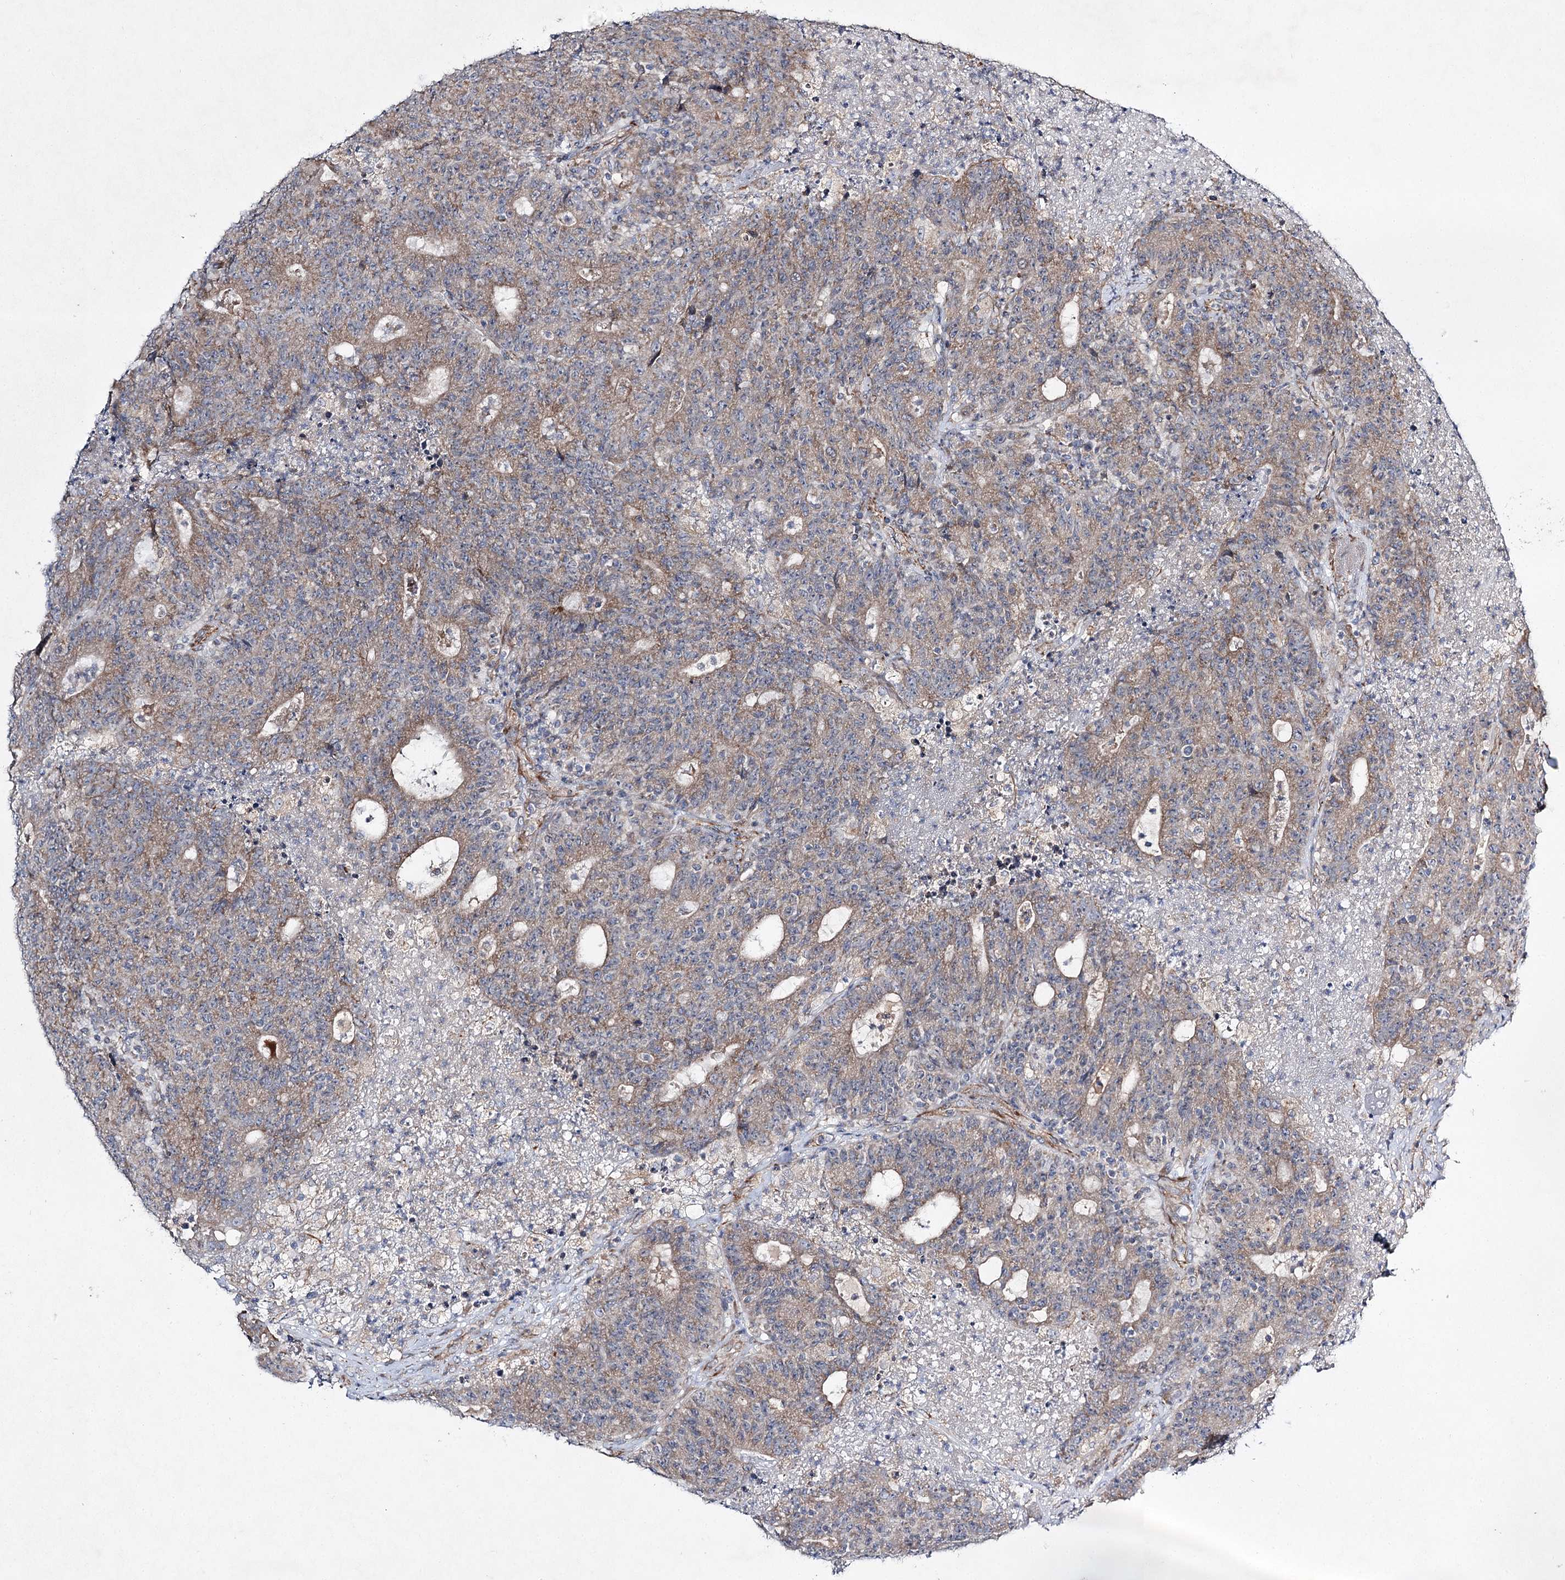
{"staining": {"intensity": "weak", "quantity": ">75%", "location": "cytoplasmic/membranous"}, "tissue": "colorectal cancer", "cell_type": "Tumor cells", "image_type": "cancer", "snomed": [{"axis": "morphology", "description": "Adenocarcinoma, NOS"}, {"axis": "topography", "description": "Colon"}], "caption": "Immunohistochemical staining of human colorectal cancer (adenocarcinoma) reveals low levels of weak cytoplasmic/membranous protein positivity in about >75% of tumor cells.", "gene": "KIAA0825", "patient": {"sex": "female", "age": 75}}